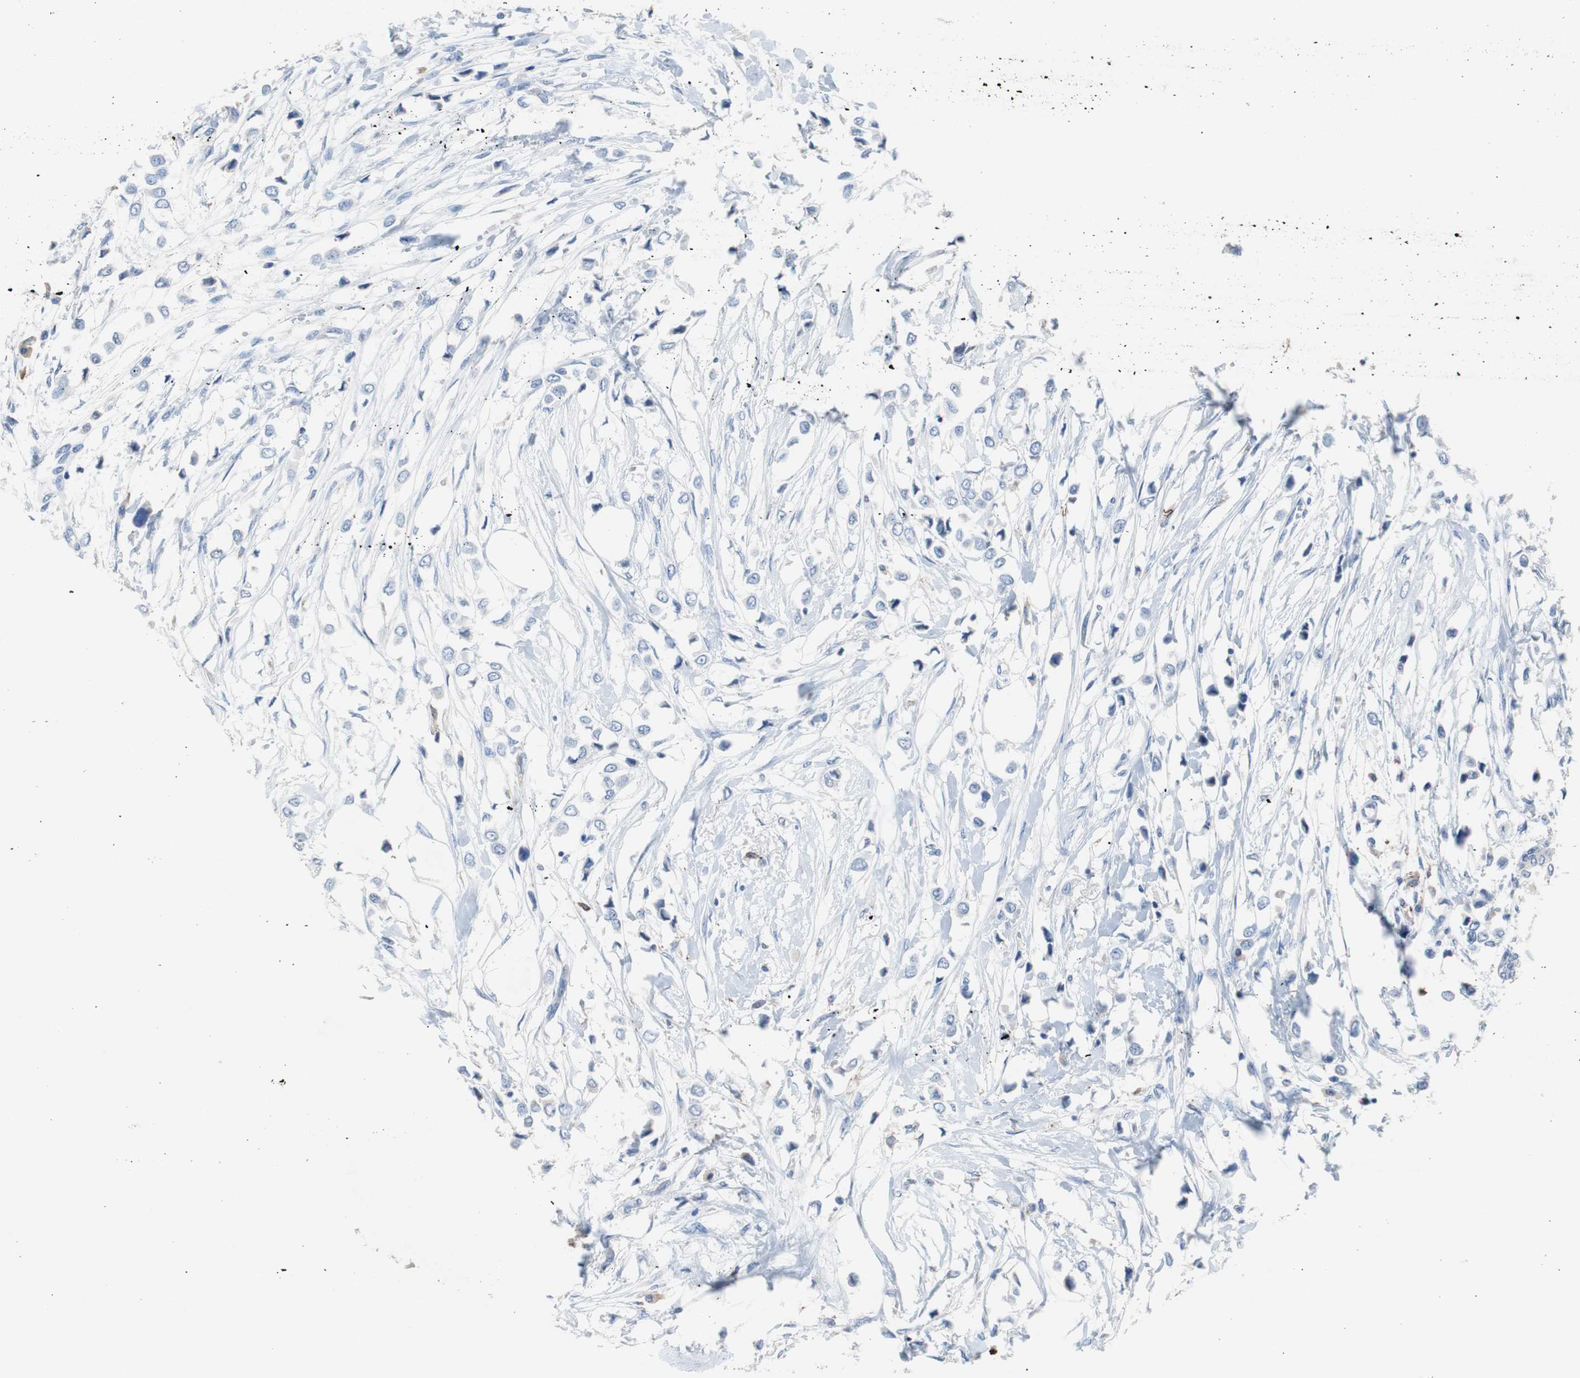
{"staining": {"intensity": "negative", "quantity": "none", "location": "none"}, "tissue": "breast cancer", "cell_type": "Tumor cells", "image_type": "cancer", "snomed": [{"axis": "morphology", "description": "Lobular carcinoma"}, {"axis": "topography", "description": "Breast"}], "caption": "Breast cancer (lobular carcinoma) stained for a protein using immunohistochemistry (IHC) shows no positivity tumor cells.", "gene": "FCGR2B", "patient": {"sex": "female", "age": 51}}